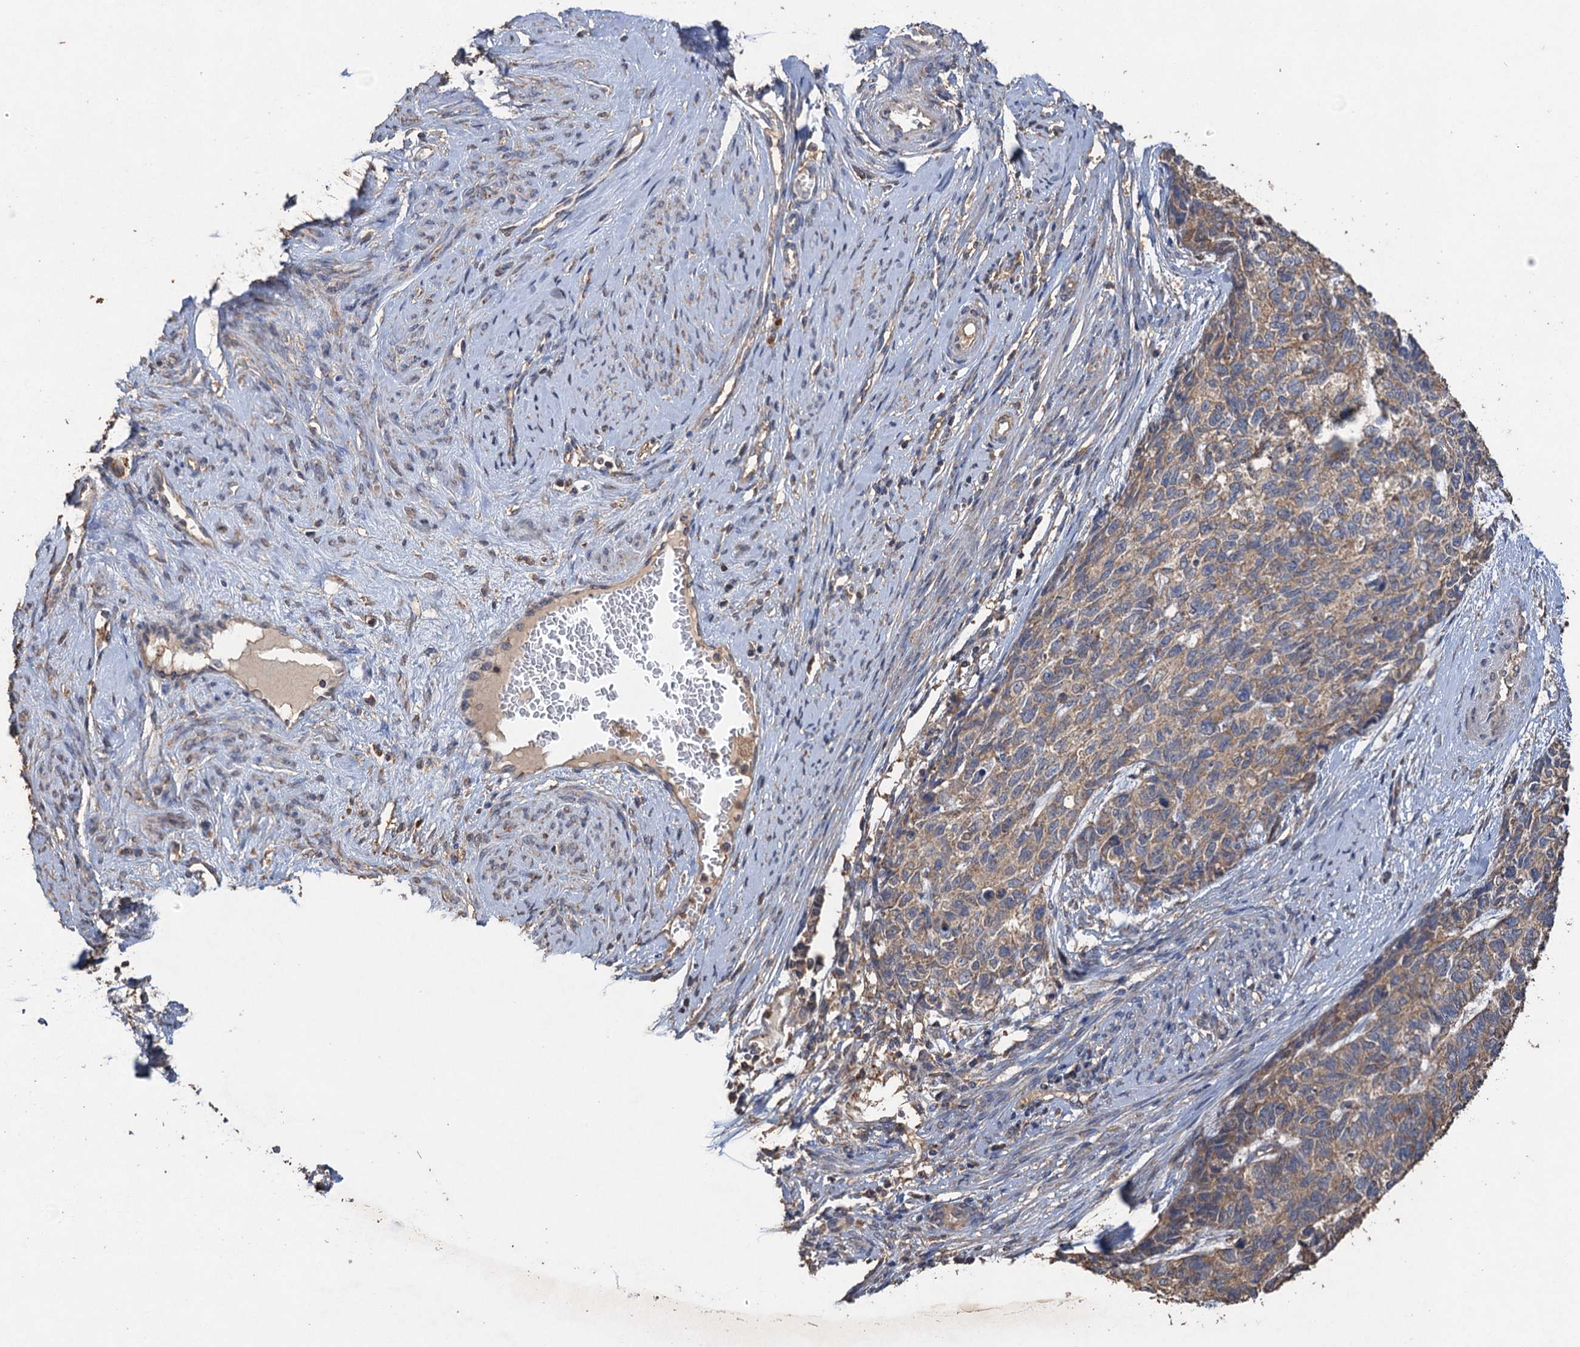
{"staining": {"intensity": "weak", "quantity": "25%-75%", "location": "cytoplasmic/membranous"}, "tissue": "cervical cancer", "cell_type": "Tumor cells", "image_type": "cancer", "snomed": [{"axis": "morphology", "description": "Squamous cell carcinoma, NOS"}, {"axis": "topography", "description": "Cervix"}], "caption": "Cervical squamous cell carcinoma tissue demonstrates weak cytoplasmic/membranous staining in about 25%-75% of tumor cells", "gene": "SCUBE3", "patient": {"sex": "female", "age": 63}}